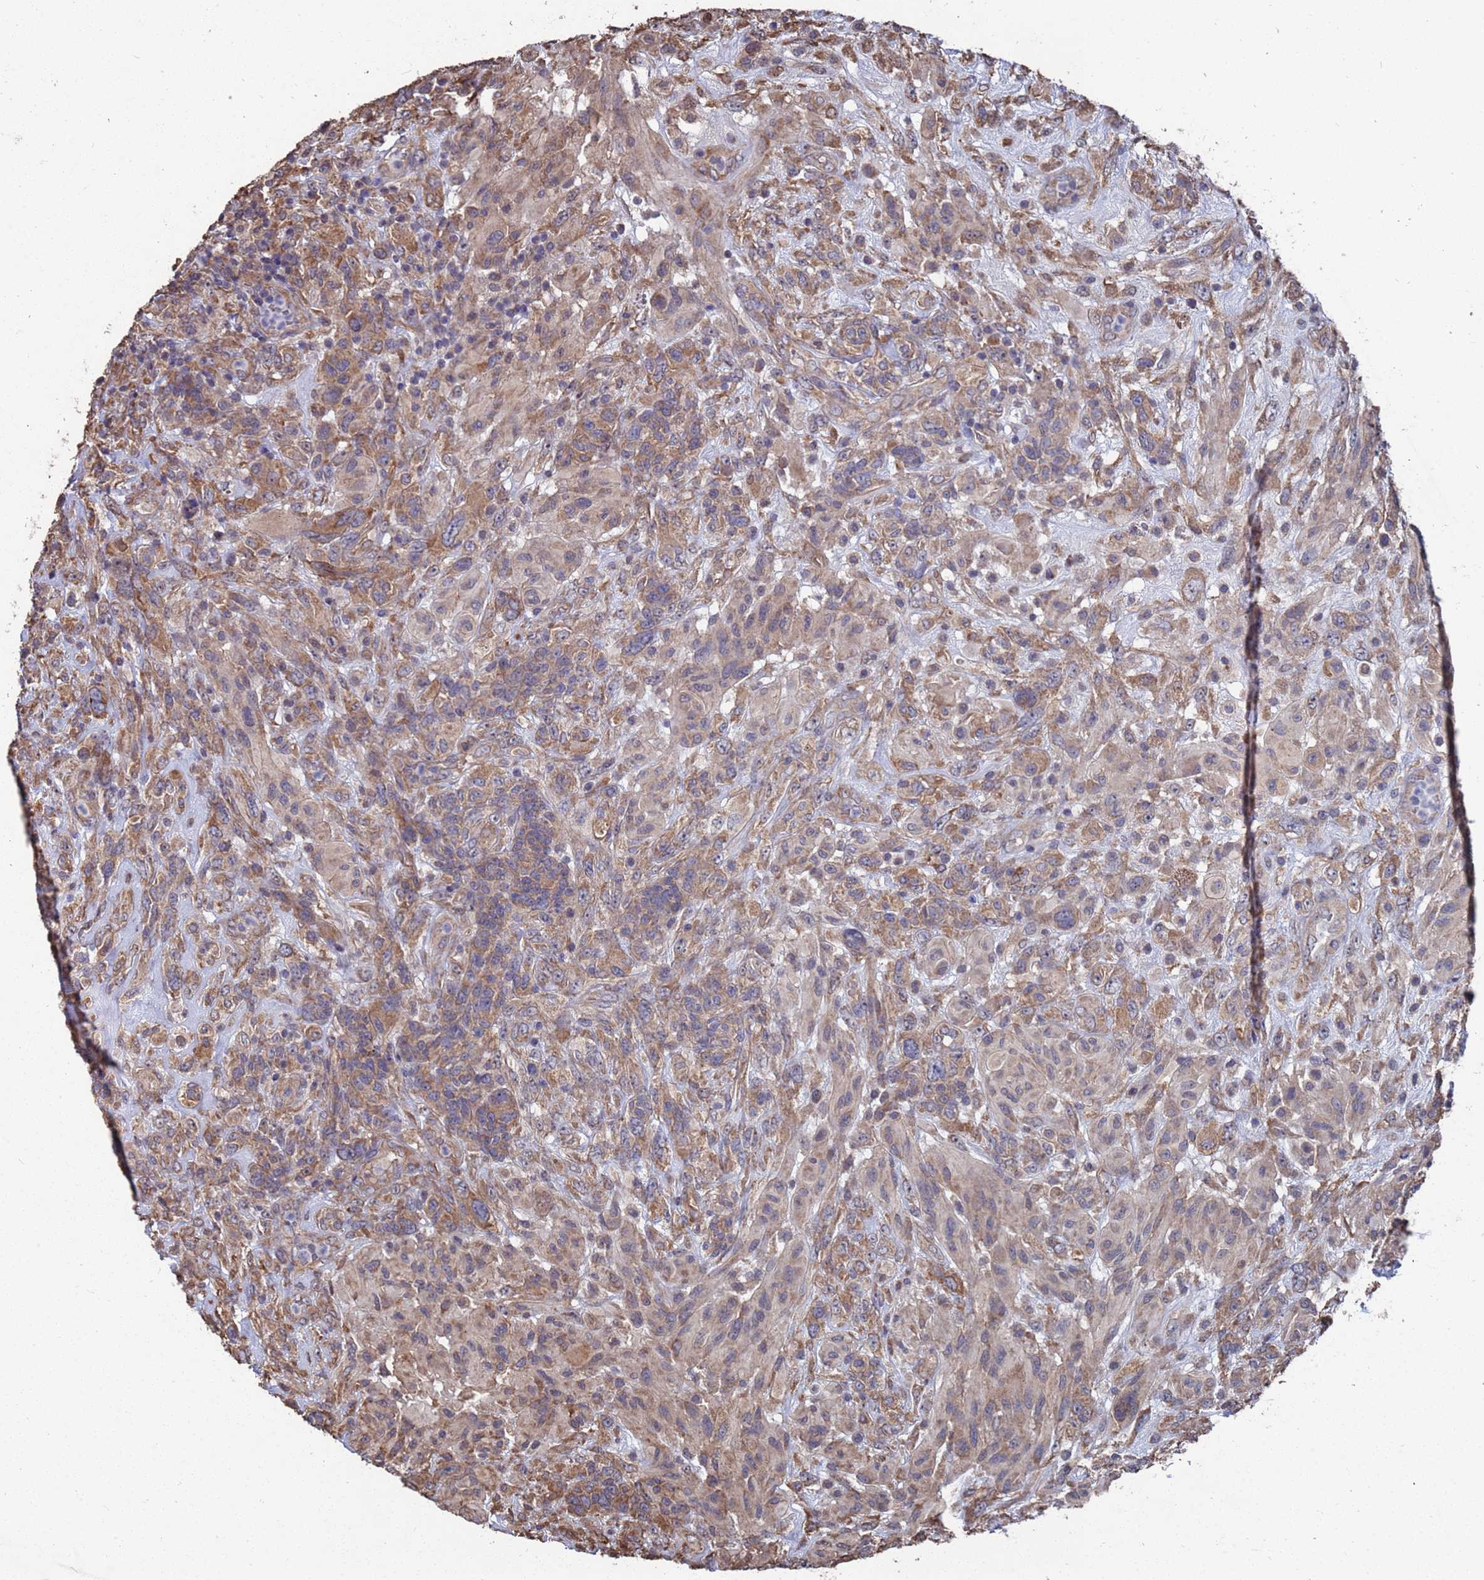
{"staining": {"intensity": "moderate", "quantity": "25%-75%", "location": "cytoplasmic/membranous"}, "tissue": "glioma", "cell_type": "Tumor cells", "image_type": "cancer", "snomed": [{"axis": "morphology", "description": "Glioma, malignant, High grade"}, {"axis": "topography", "description": "Brain"}], "caption": "This image demonstrates immunohistochemistry (IHC) staining of glioma, with medium moderate cytoplasmic/membranous staining in about 25%-75% of tumor cells.", "gene": "CFAP119", "patient": {"sex": "male", "age": 61}}